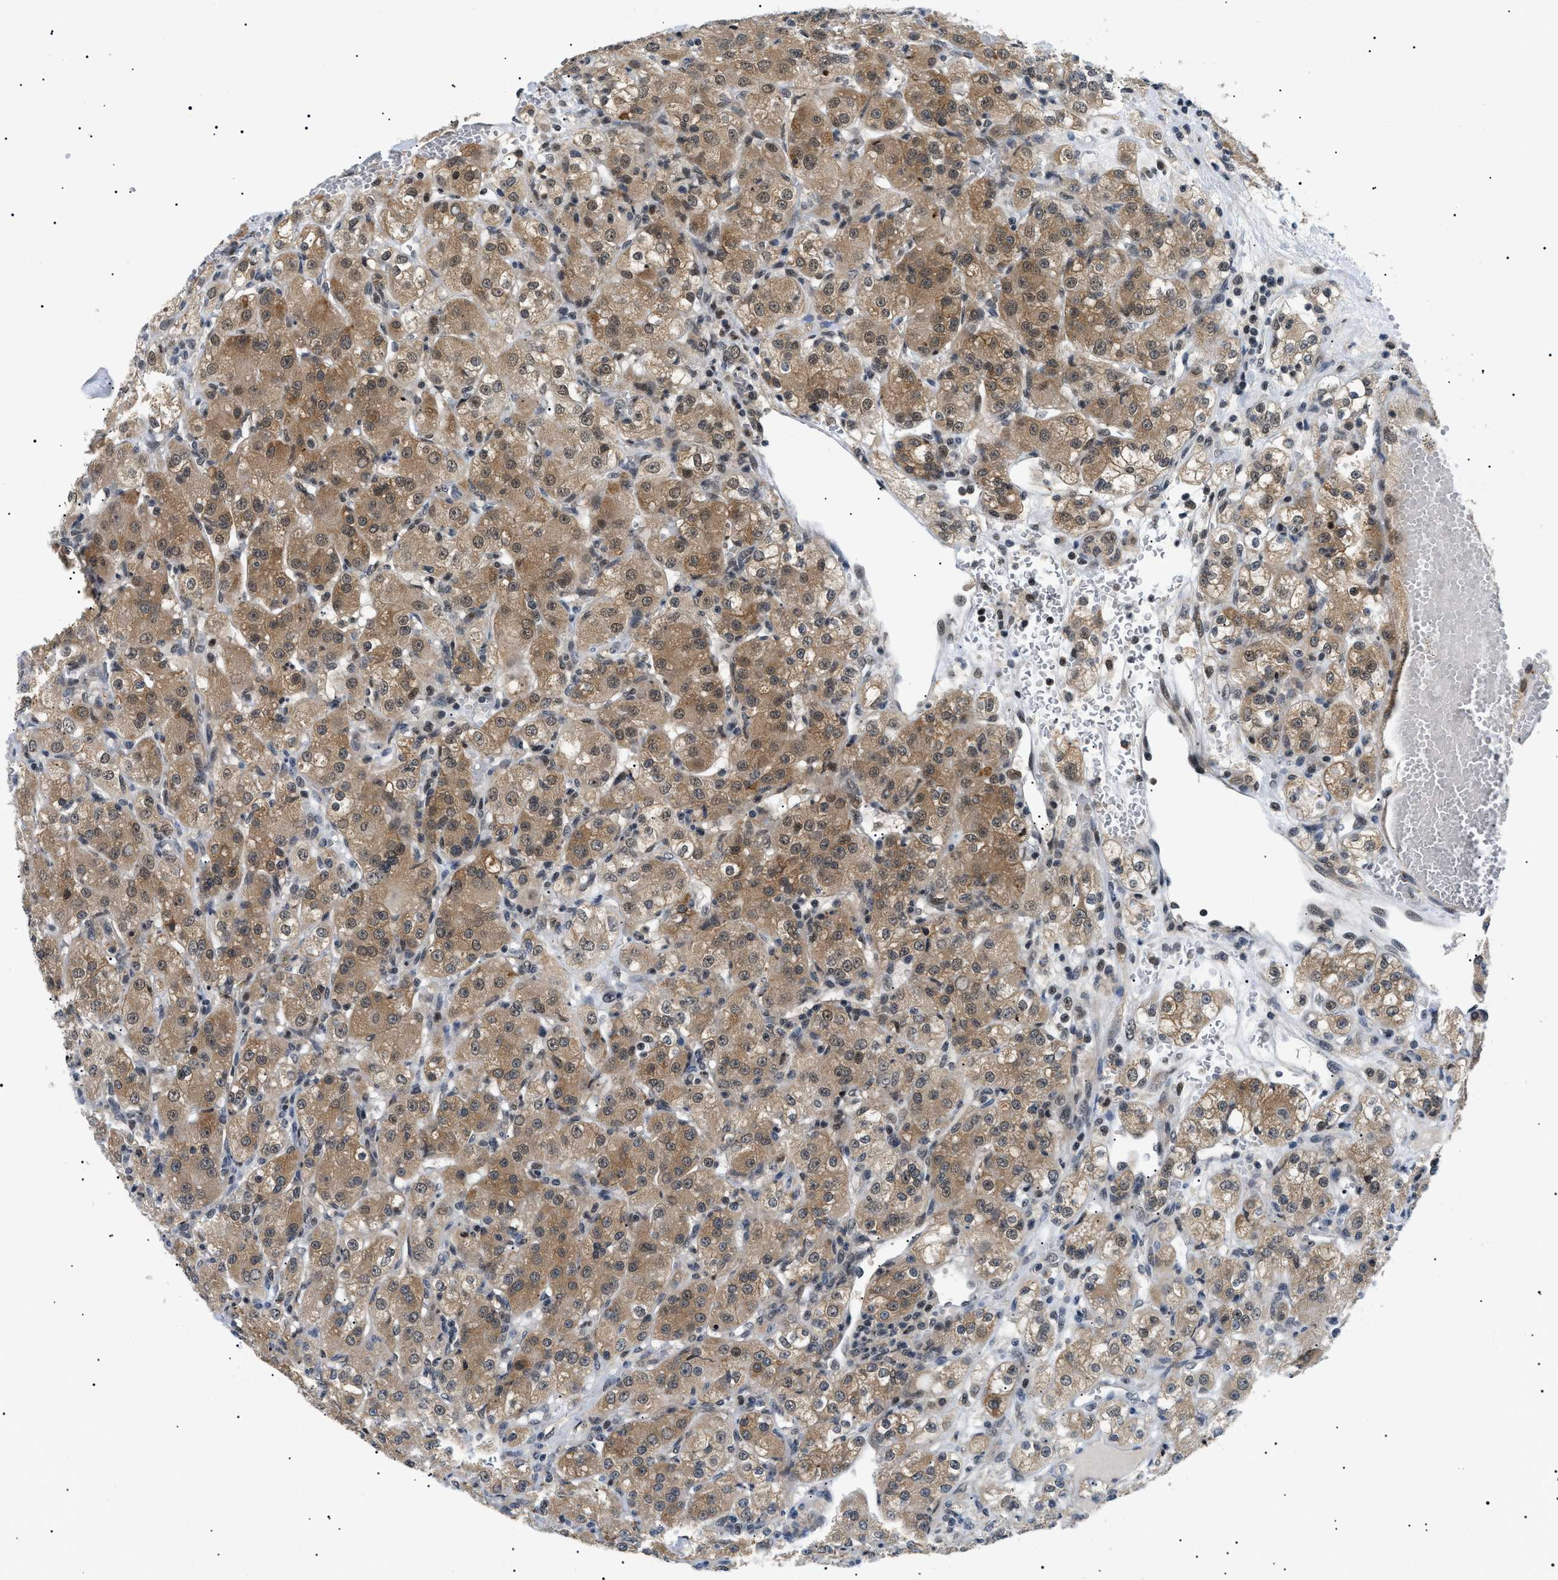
{"staining": {"intensity": "moderate", "quantity": ">75%", "location": "cytoplasmic/membranous,nuclear"}, "tissue": "renal cancer", "cell_type": "Tumor cells", "image_type": "cancer", "snomed": [{"axis": "morphology", "description": "Normal tissue, NOS"}, {"axis": "morphology", "description": "Adenocarcinoma, NOS"}, {"axis": "topography", "description": "Kidney"}], "caption": "Renal cancer (adenocarcinoma) was stained to show a protein in brown. There is medium levels of moderate cytoplasmic/membranous and nuclear positivity in approximately >75% of tumor cells. The staining is performed using DAB (3,3'-diaminobenzidine) brown chromogen to label protein expression. The nuclei are counter-stained blue using hematoxylin.", "gene": "RBM15", "patient": {"sex": "male", "age": 61}}